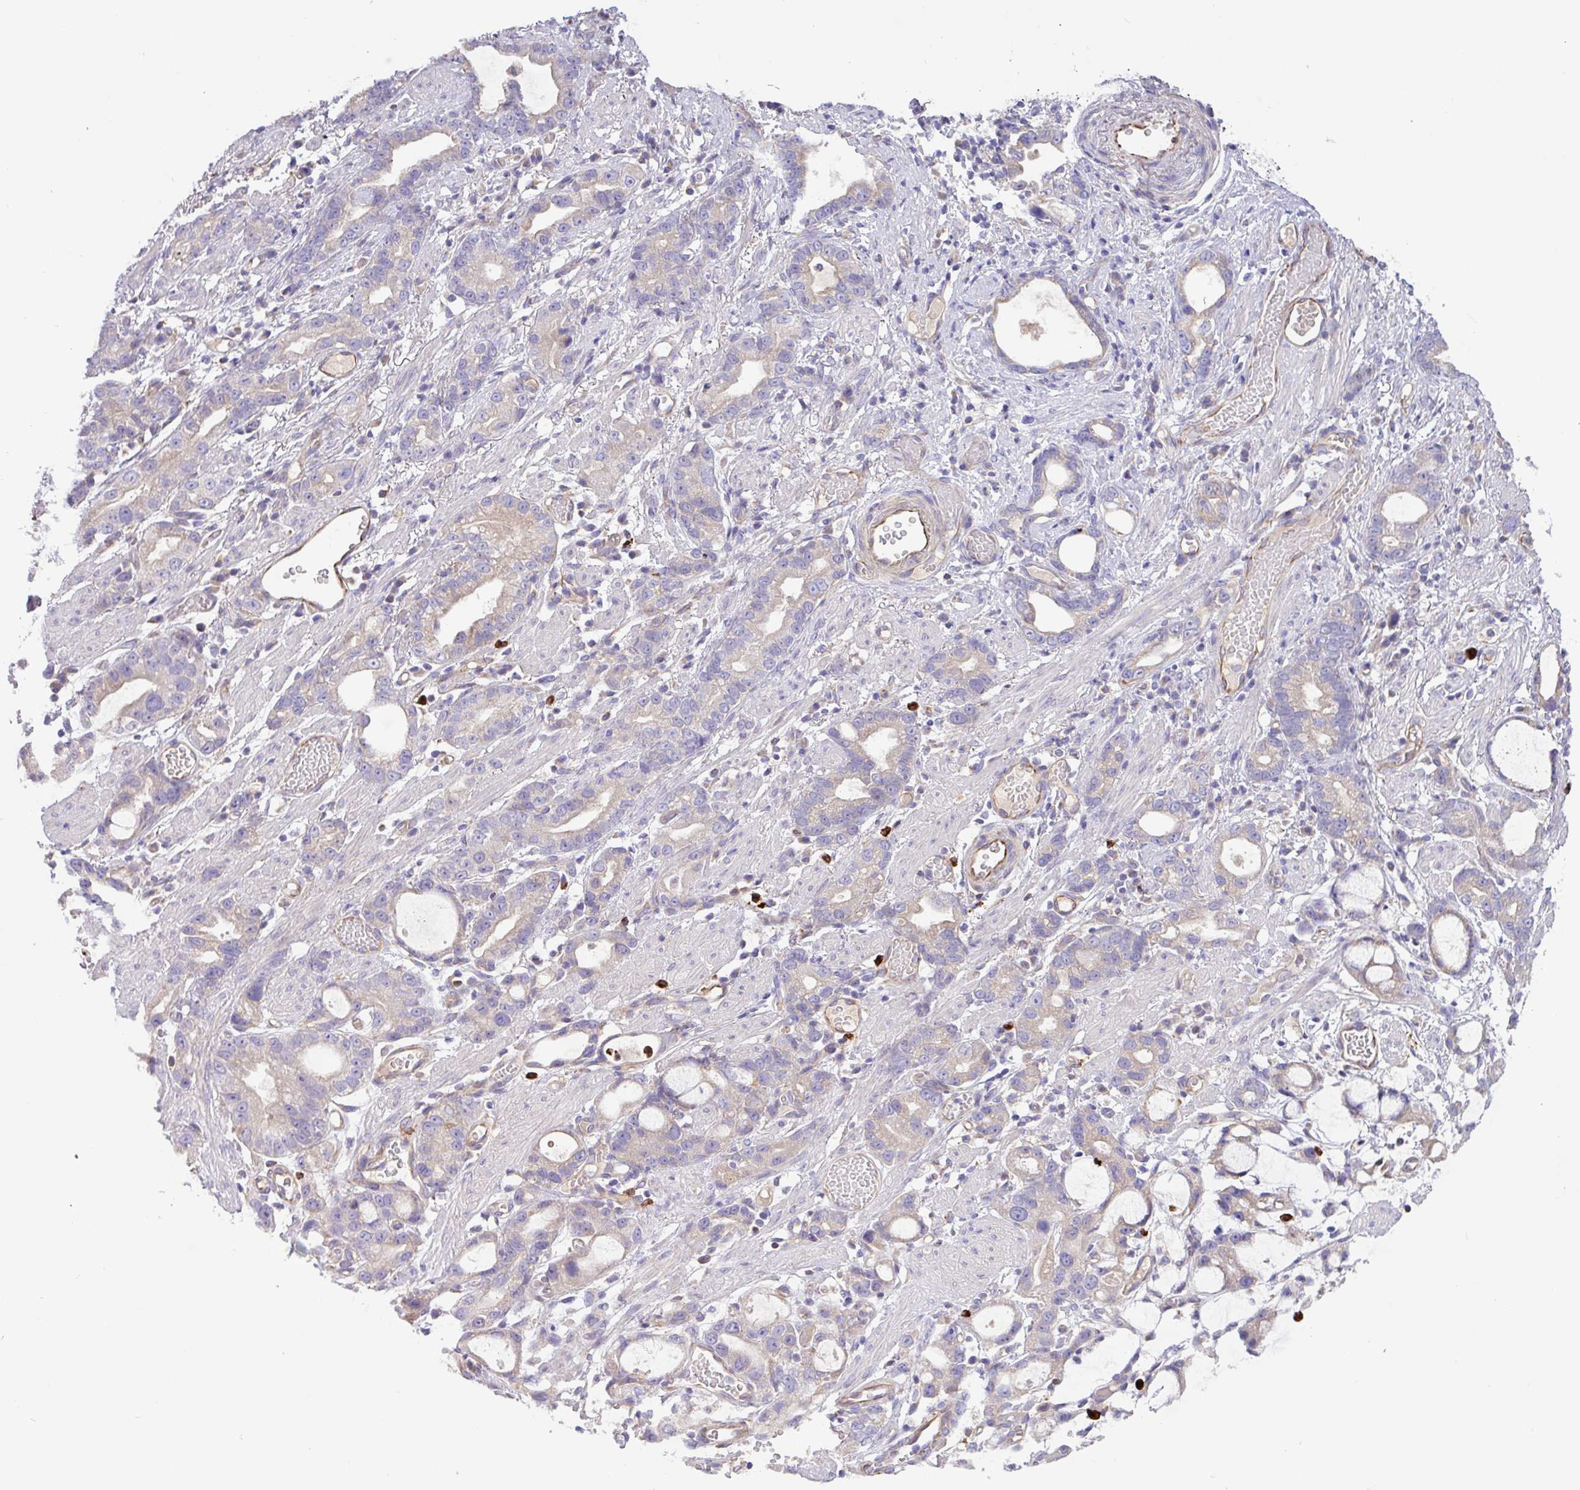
{"staining": {"intensity": "negative", "quantity": "none", "location": "none"}, "tissue": "stomach cancer", "cell_type": "Tumor cells", "image_type": "cancer", "snomed": [{"axis": "morphology", "description": "Adenocarcinoma, NOS"}, {"axis": "topography", "description": "Stomach"}], "caption": "Stomach cancer was stained to show a protein in brown. There is no significant positivity in tumor cells.", "gene": "MRM2", "patient": {"sex": "male", "age": 55}}